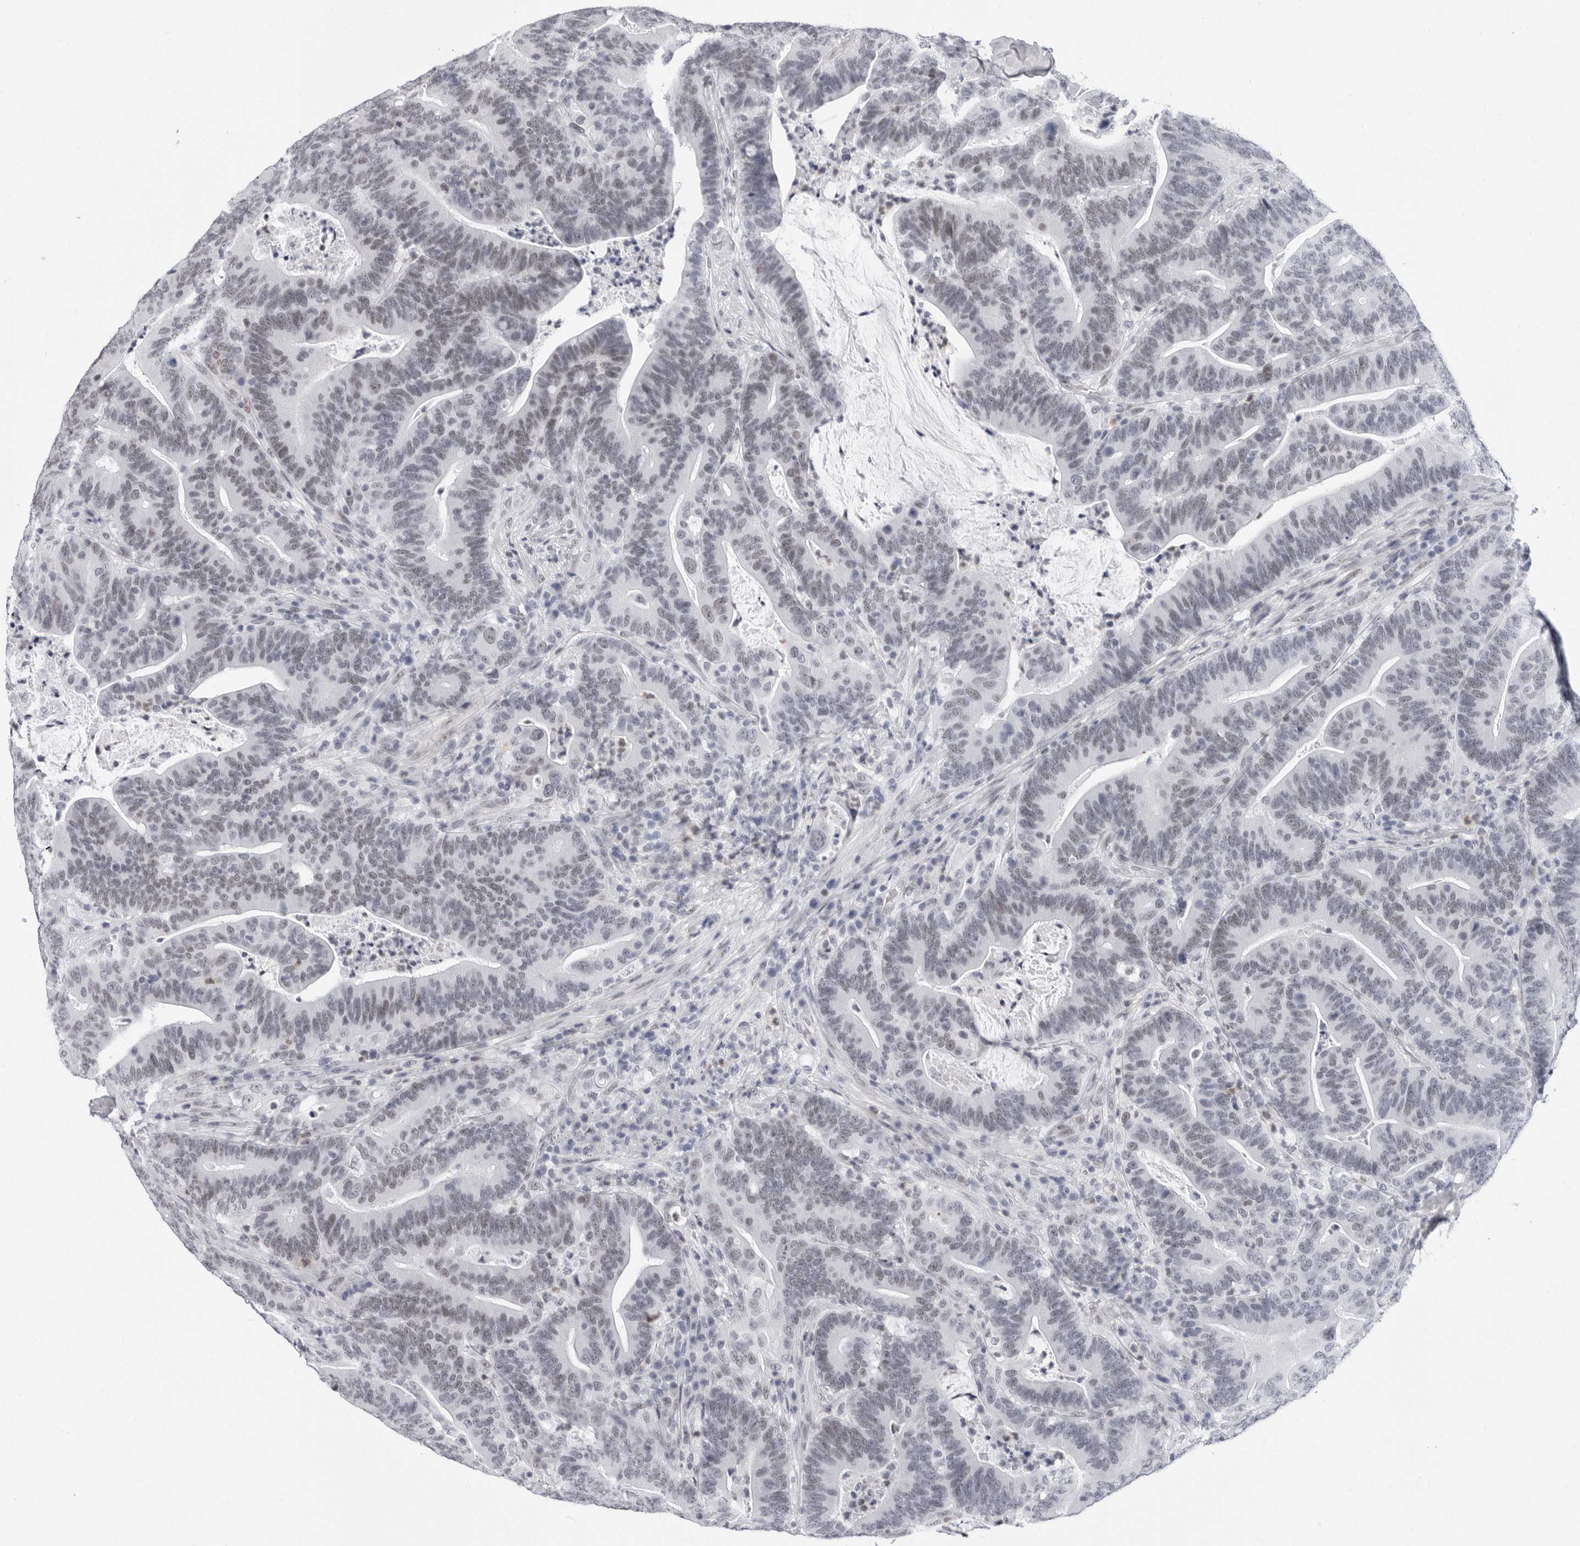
{"staining": {"intensity": "moderate", "quantity": "25%-75%", "location": "nuclear"}, "tissue": "colorectal cancer", "cell_type": "Tumor cells", "image_type": "cancer", "snomed": [{"axis": "morphology", "description": "Adenocarcinoma, NOS"}, {"axis": "topography", "description": "Colon"}], "caption": "IHC histopathology image of neoplastic tissue: adenocarcinoma (colorectal) stained using IHC exhibits medium levels of moderate protein expression localized specifically in the nuclear of tumor cells, appearing as a nuclear brown color.", "gene": "VEZF1", "patient": {"sex": "female", "age": 66}}